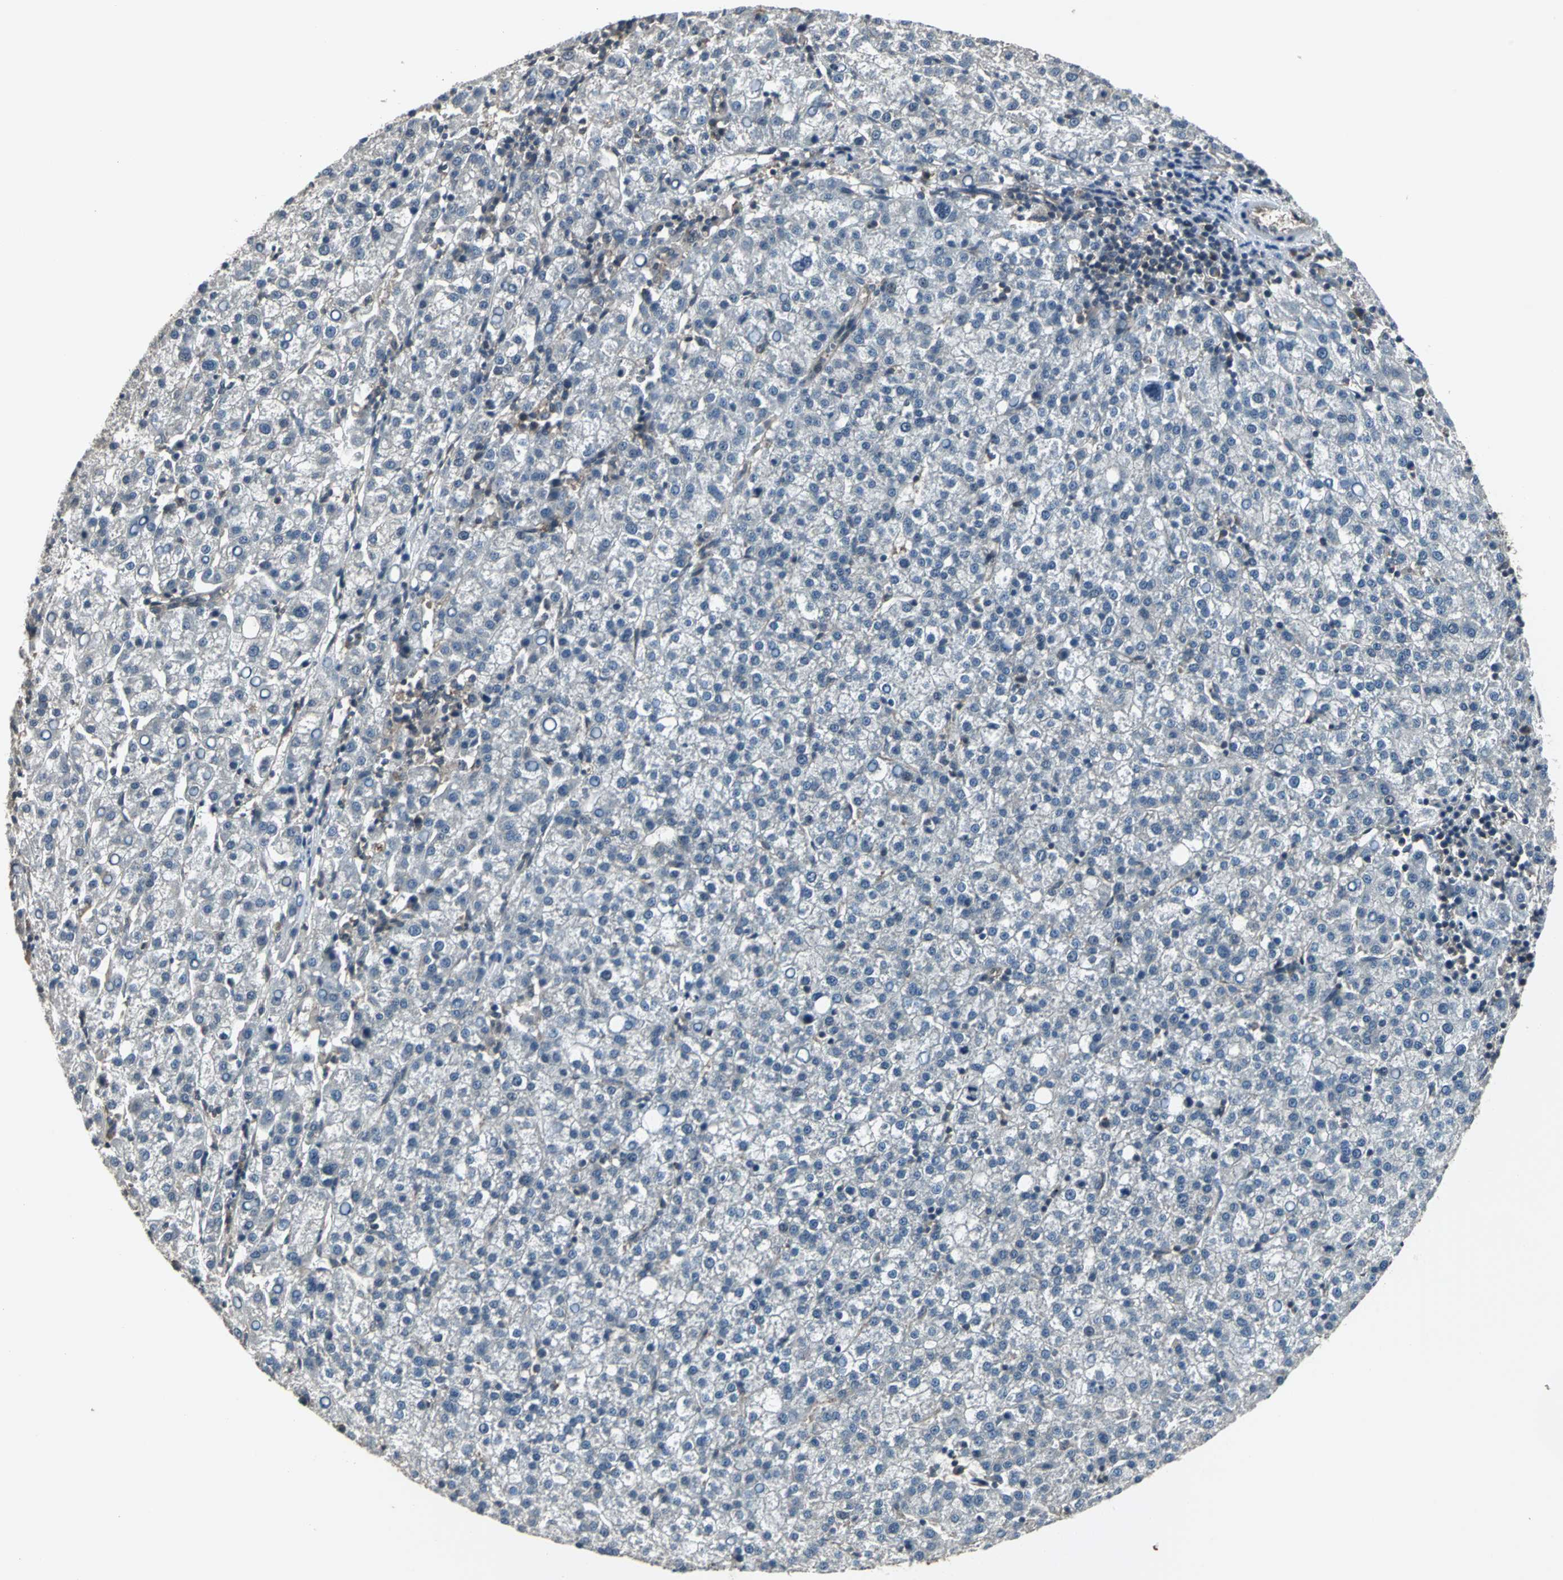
{"staining": {"intensity": "negative", "quantity": "none", "location": "none"}, "tissue": "liver cancer", "cell_type": "Tumor cells", "image_type": "cancer", "snomed": [{"axis": "morphology", "description": "Carcinoma, Hepatocellular, NOS"}, {"axis": "topography", "description": "Liver"}], "caption": "A high-resolution histopathology image shows immunohistochemistry (IHC) staining of liver cancer, which demonstrates no significant expression in tumor cells.", "gene": "PFDN1", "patient": {"sex": "female", "age": 58}}